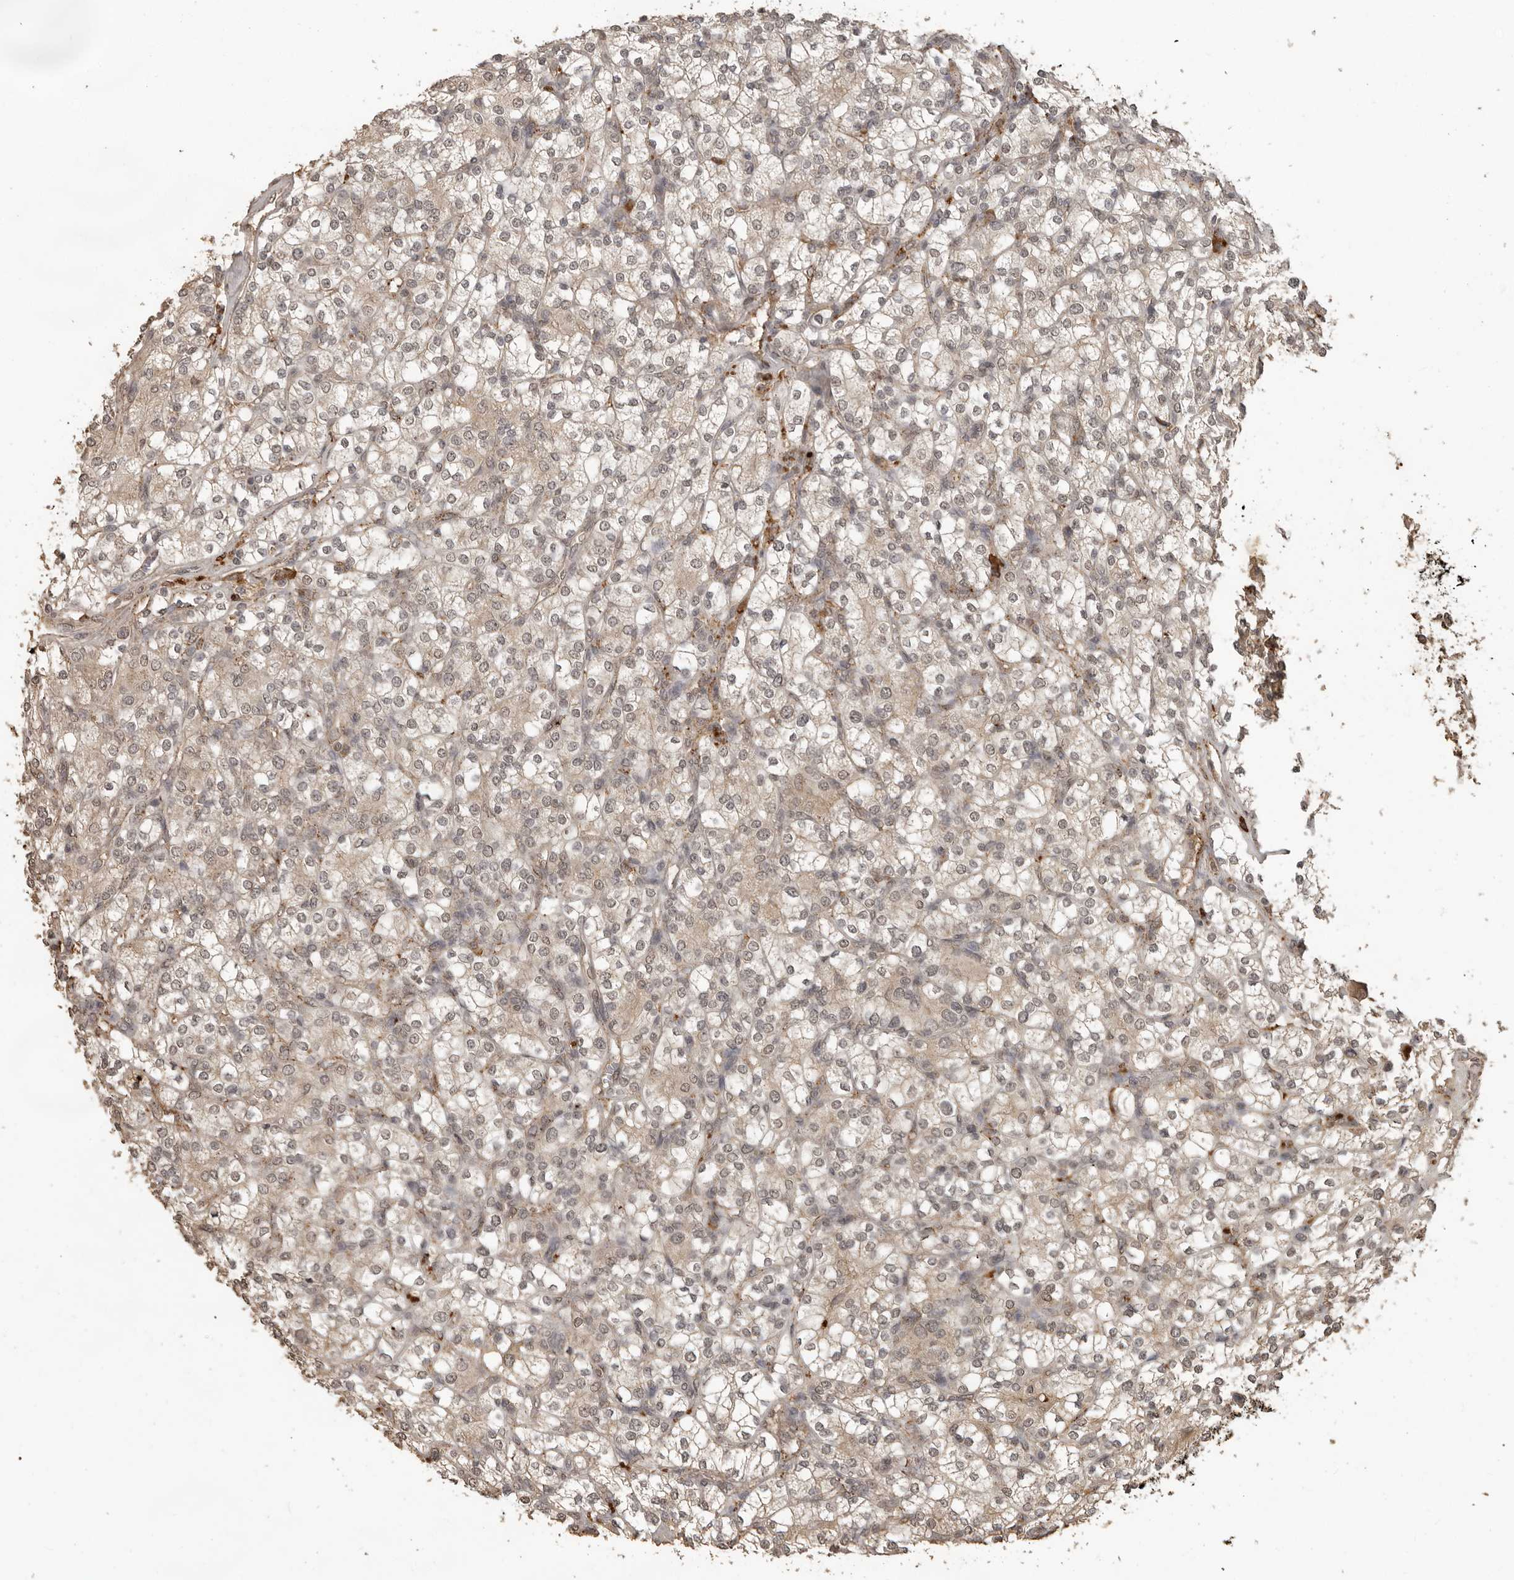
{"staining": {"intensity": "weak", "quantity": "<25%", "location": "cytoplasmic/membranous,nuclear"}, "tissue": "renal cancer", "cell_type": "Tumor cells", "image_type": "cancer", "snomed": [{"axis": "morphology", "description": "Adenocarcinoma, NOS"}, {"axis": "topography", "description": "Kidney"}], "caption": "A histopathology image of renal cancer (adenocarcinoma) stained for a protein displays no brown staining in tumor cells.", "gene": "CTF1", "patient": {"sex": "male", "age": 77}}